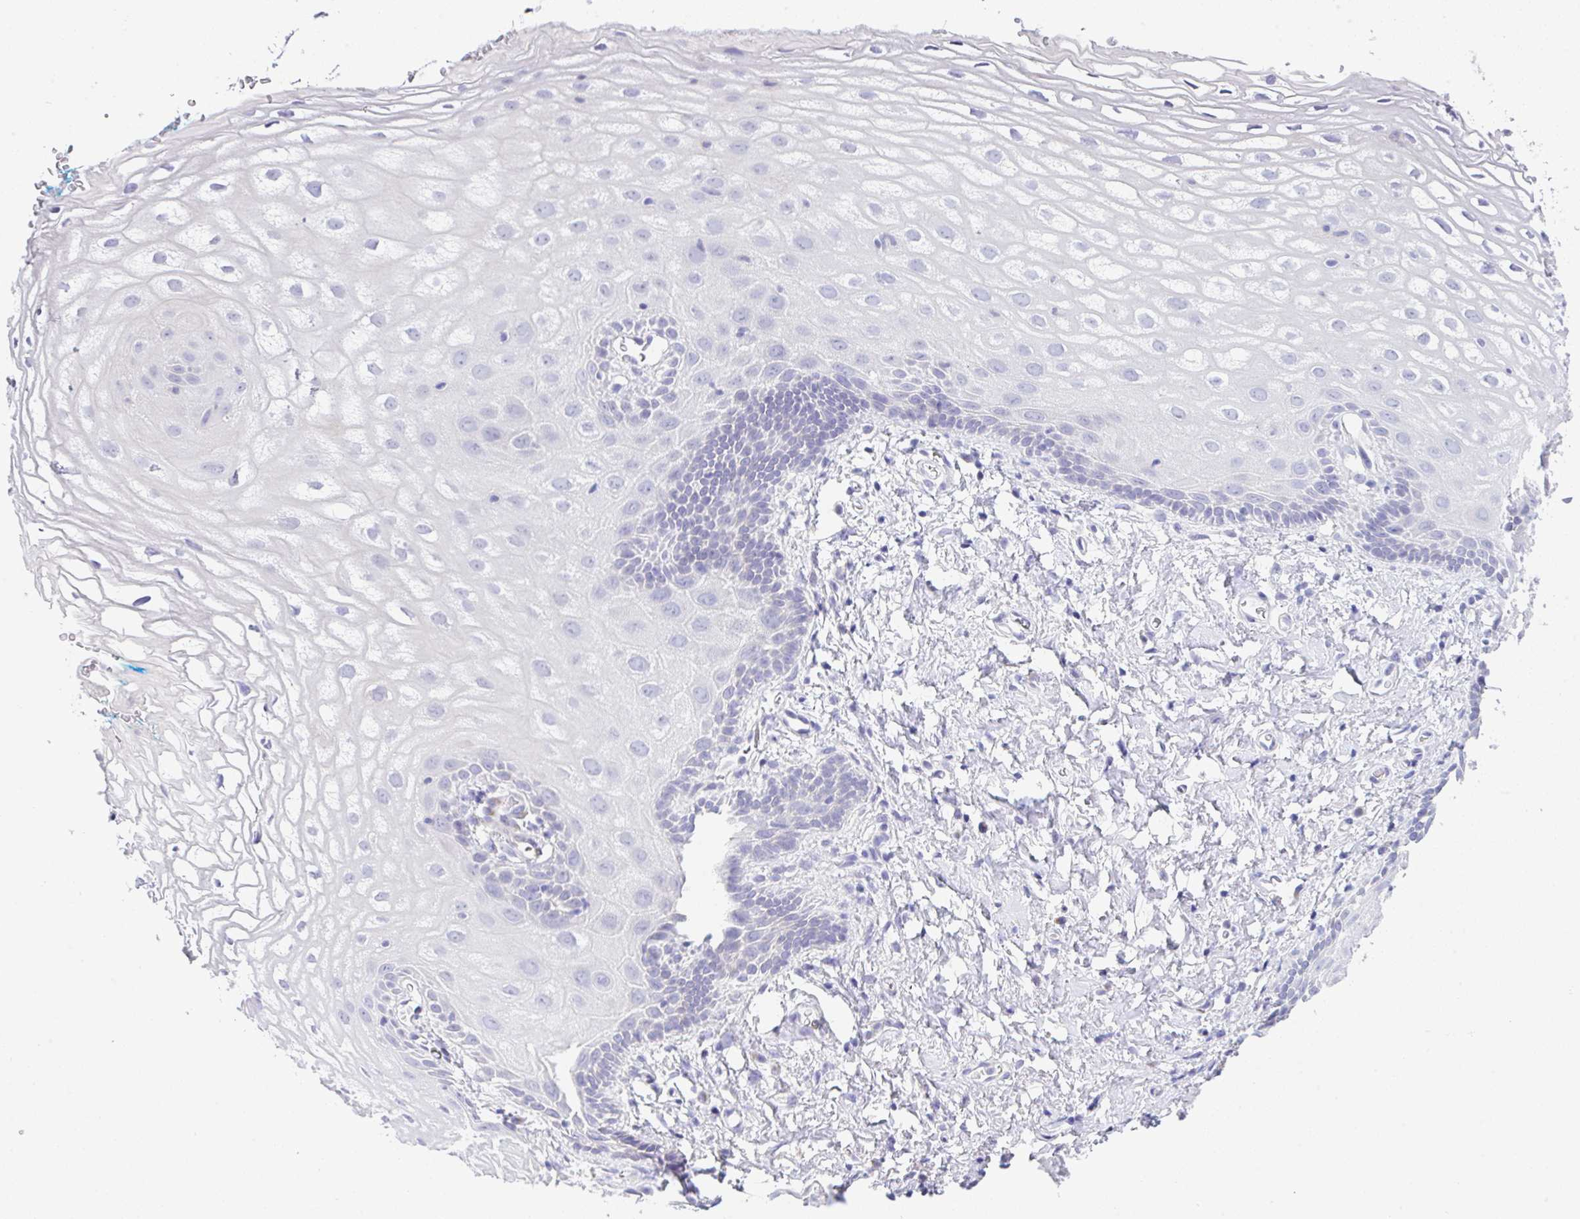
{"staining": {"intensity": "negative", "quantity": "none", "location": "none"}, "tissue": "vagina", "cell_type": "Squamous epithelial cells", "image_type": "normal", "snomed": [{"axis": "morphology", "description": "Normal tissue, NOS"}, {"axis": "morphology", "description": "Adenocarcinoma, NOS"}, {"axis": "topography", "description": "Rectum"}, {"axis": "topography", "description": "Vagina"}, {"axis": "topography", "description": "Peripheral nerve tissue"}], "caption": "Vagina was stained to show a protein in brown. There is no significant positivity in squamous epithelial cells. (Stains: DAB (3,3'-diaminobenzidine) immunohistochemistry (IHC) with hematoxylin counter stain, Microscopy: brightfield microscopy at high magnification).", "gene": "SERPINE3", "patient": {"sex": "female", "age": 71}}